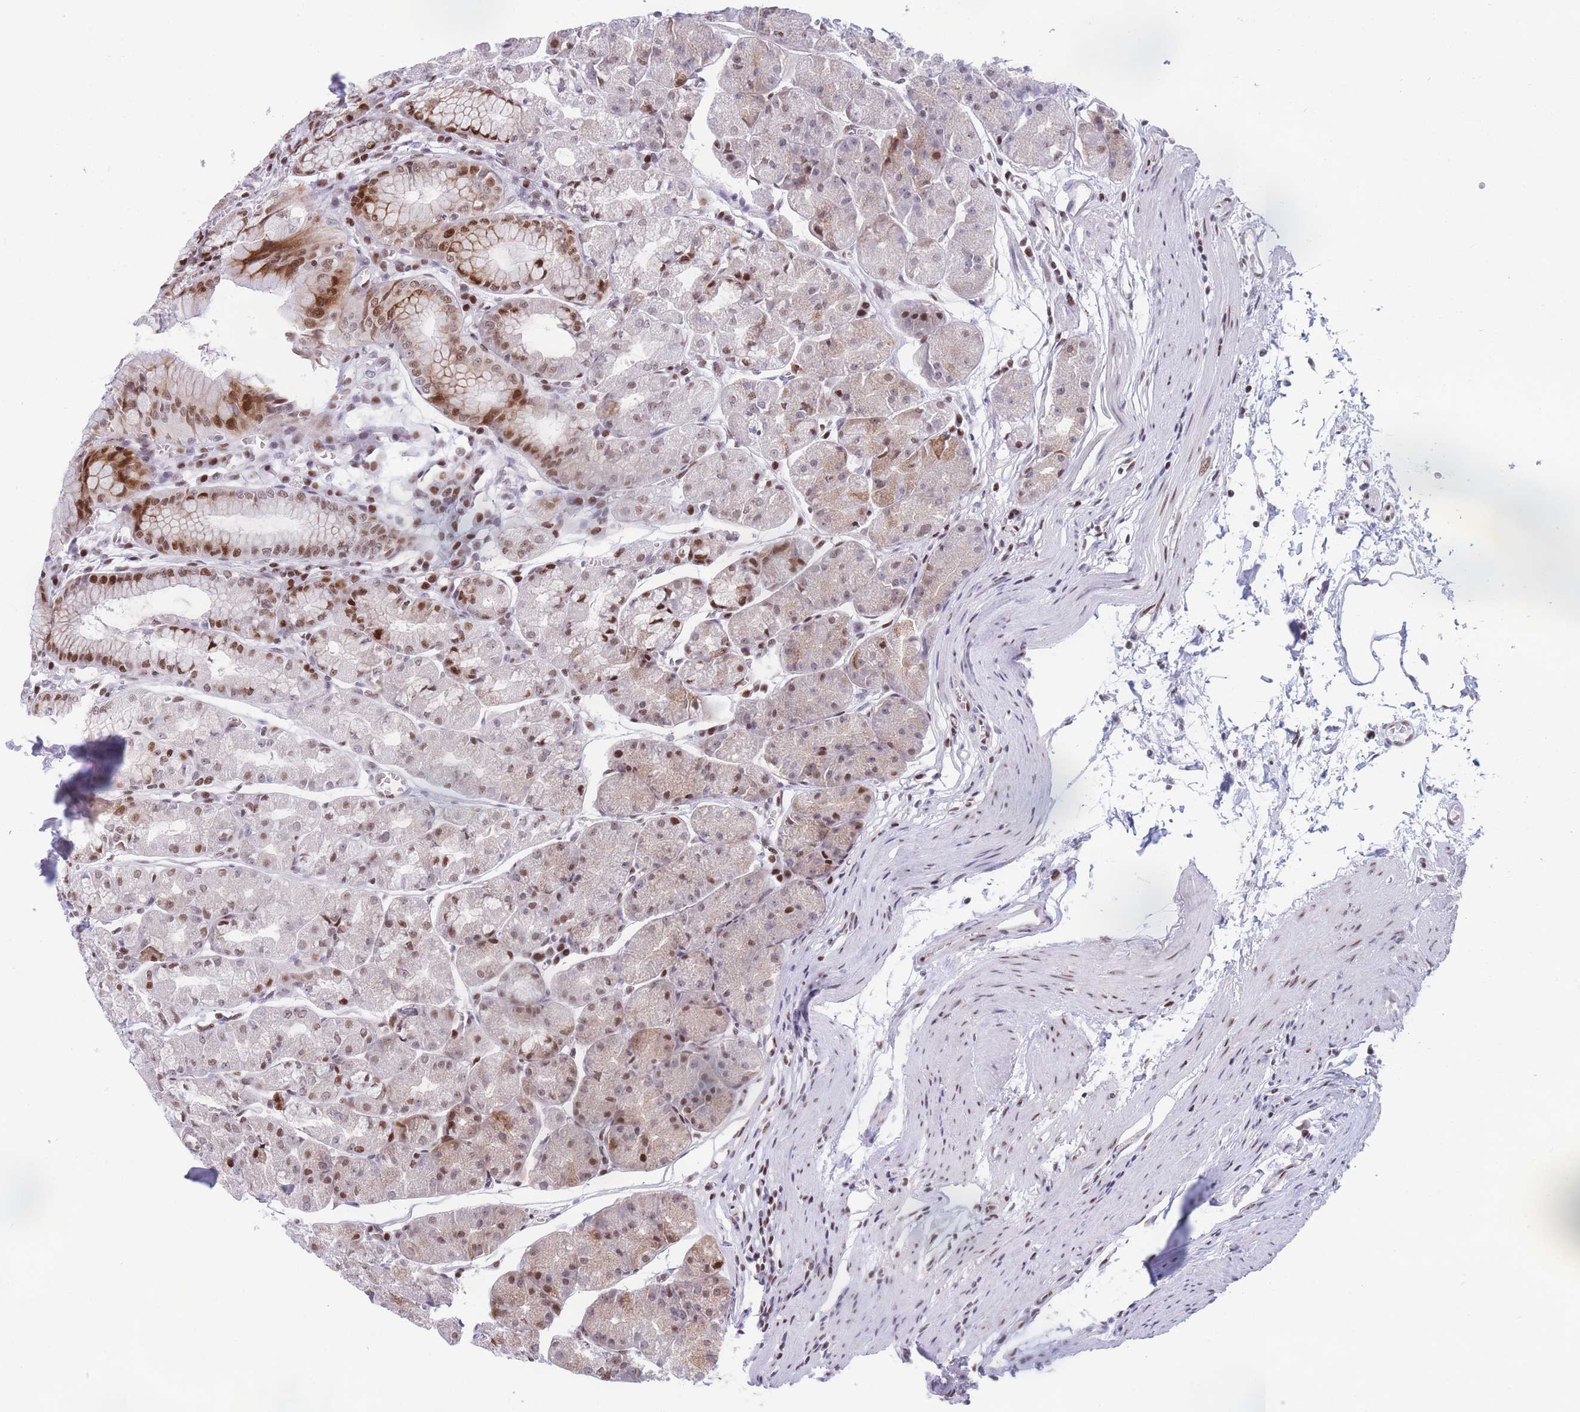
{"staining": {"intensity": "strong", "quantity": "25%-75%", "location": "cytoplasmic/membranous,nuclear"}, "tissue": "stomach", "cell_type": "Glandular cells", "image_type": "normal", "snomed": [{"axis": "morphology", "description": "Normal tissue, NOS"}, {"axis": "topography", "description": "Stomach"}], "caption": "Protein staining by immunohistochemistry shows strong cytoplasmic/membranous,nuclear expression in about 25%-75% of glandular cells in benign stomach.", "gene": "DNAJC3", "patient": {"sex": "male", "age": 55}}